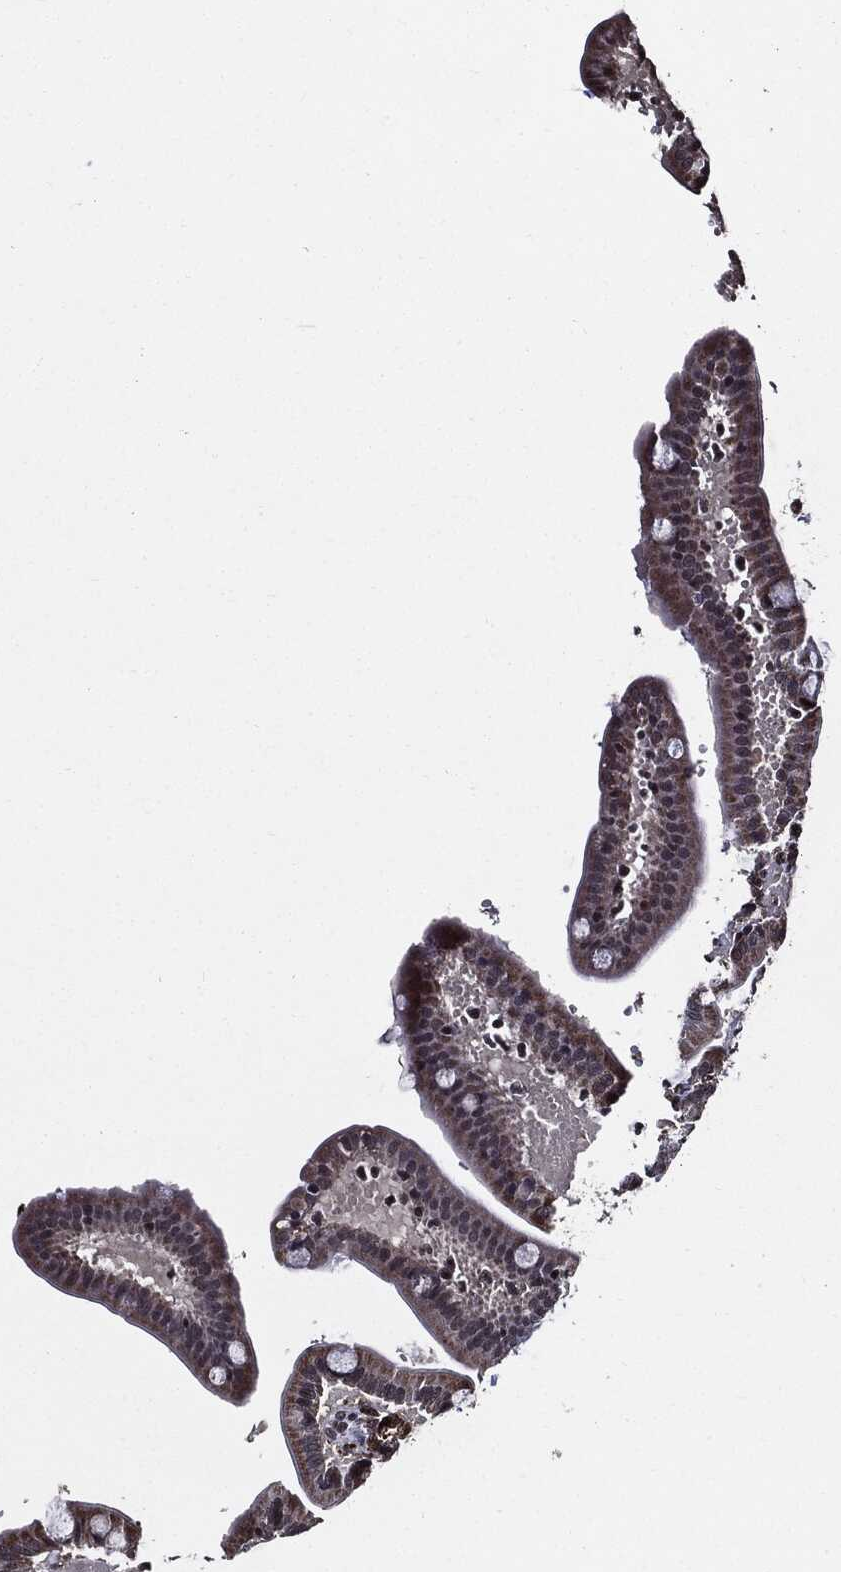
{"staining": {"intensity": "moderate", "quantity": "<25%", "location": "nuclear"}, "tissue": "small intestine", "cell_type": "Glandular cells", "image_type": "normal", "snomed": [{"axis": "morphology", "description": "Normal tissue, NOS"}, {"axis": "topography", "description": "Small intestine"}], "caption": "IHC of normal human small intestine displays low levels of moderate nuclear positivity in about <25% of glandular cells. (Stains: DAB in brown, nuclei in blue, Microscopy: brightfield microscopy at high magnification).", "gene": "SUGT1", "patient": {"sex": "male", "age": 66}}